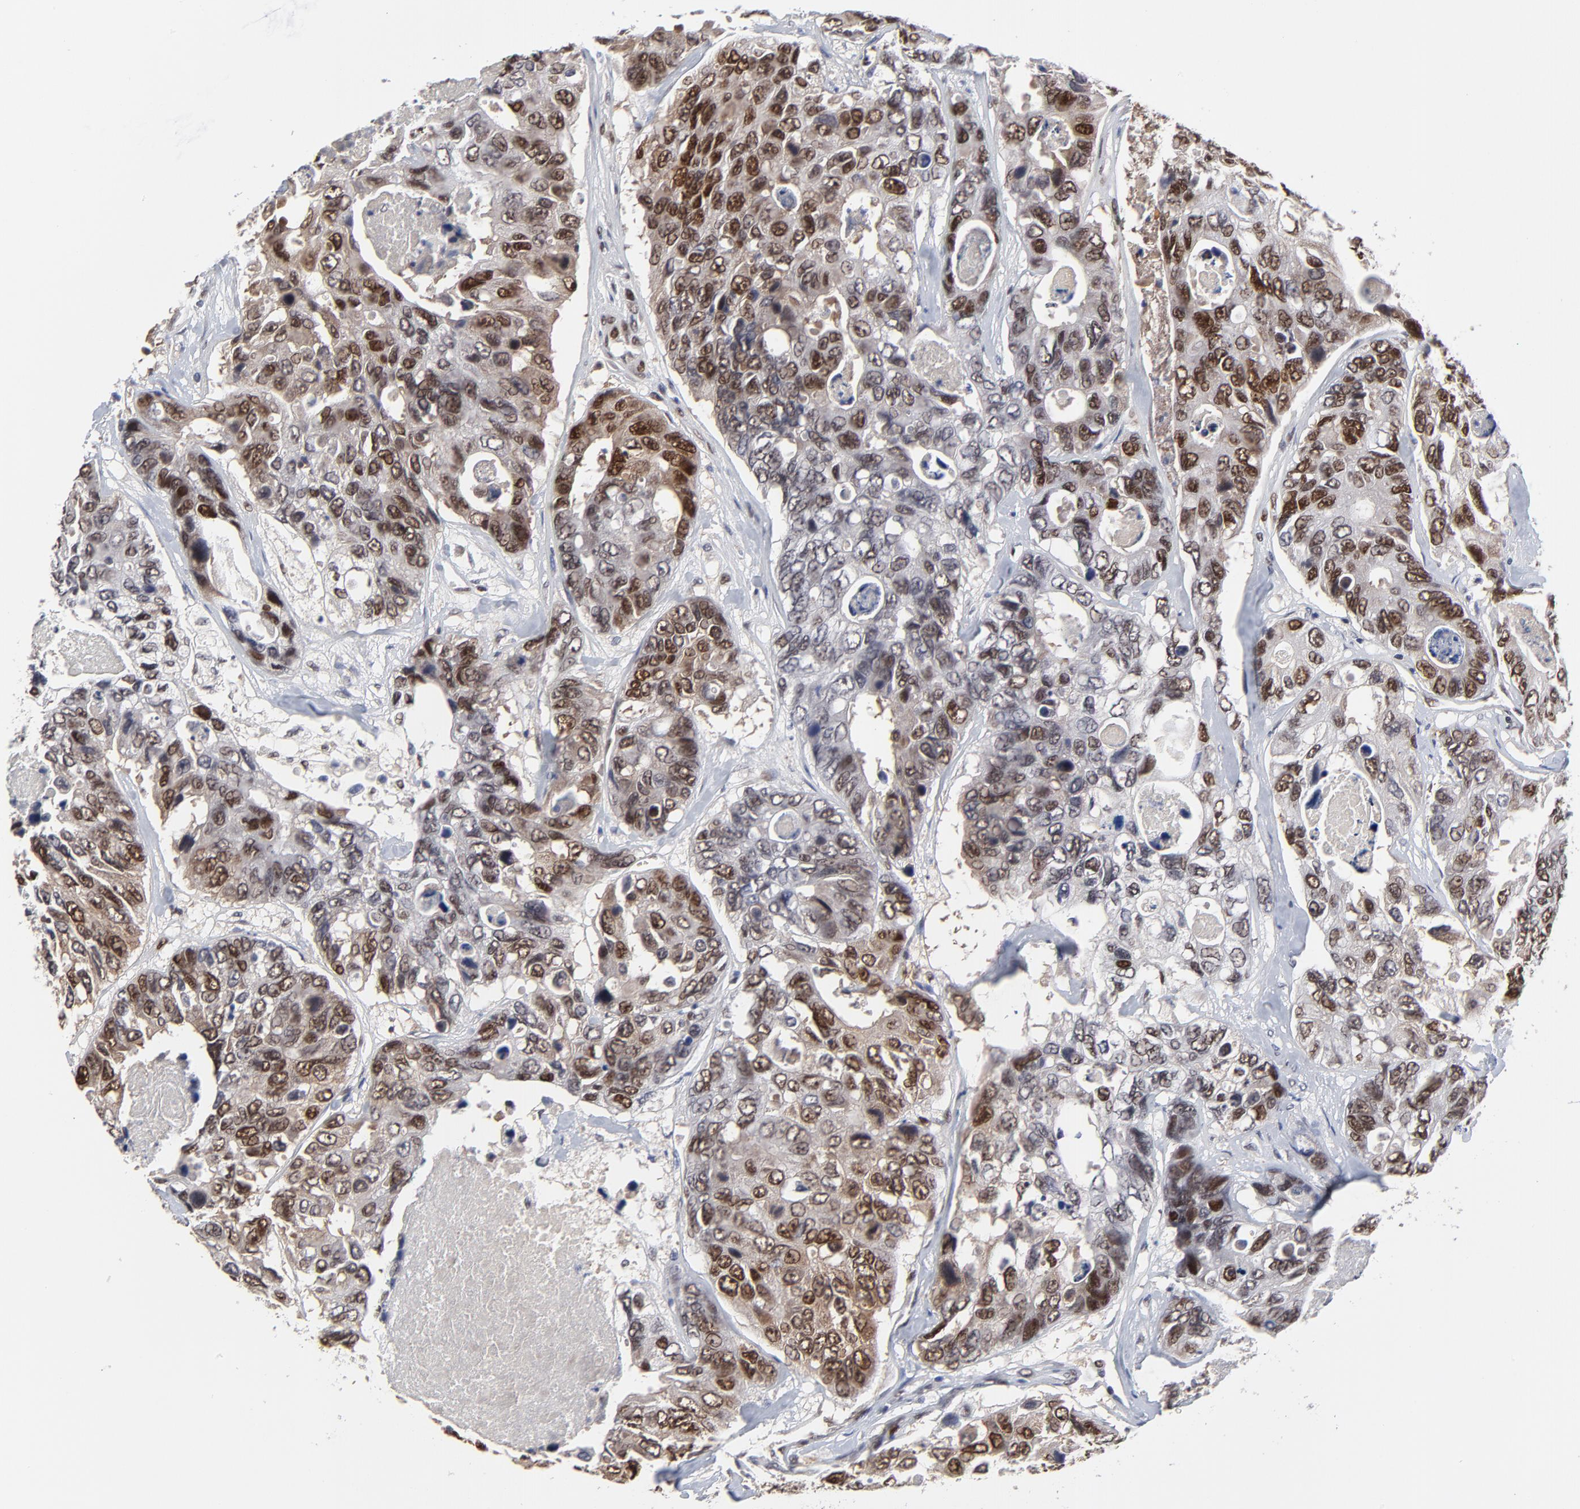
{"staining": {"intensity": "moderate", "quantity": "25%-75%", "location": "nuclear"}, "tissue": "colorectal cancer", "cell_type": "Tumor cells", "image_type": "cancer", "snomed": [{"axis": "morphology", "description": "Adenocarcinoma, NOS"}, {"axis": "topography", "description": "Colon"}], "caption": "DAB (3,3'-diaminobenzidine) immunohistochemical staining of human colorectal cancer (adenocarcinoma) exhibits moderate nuclear protein expression in approximately 25%-75% of tumor cells. (Brightfield microscopy of DAB IHC at high magnification).", "gene": "OGFOD1", "patient": {"sex": "female", "age": 86}}